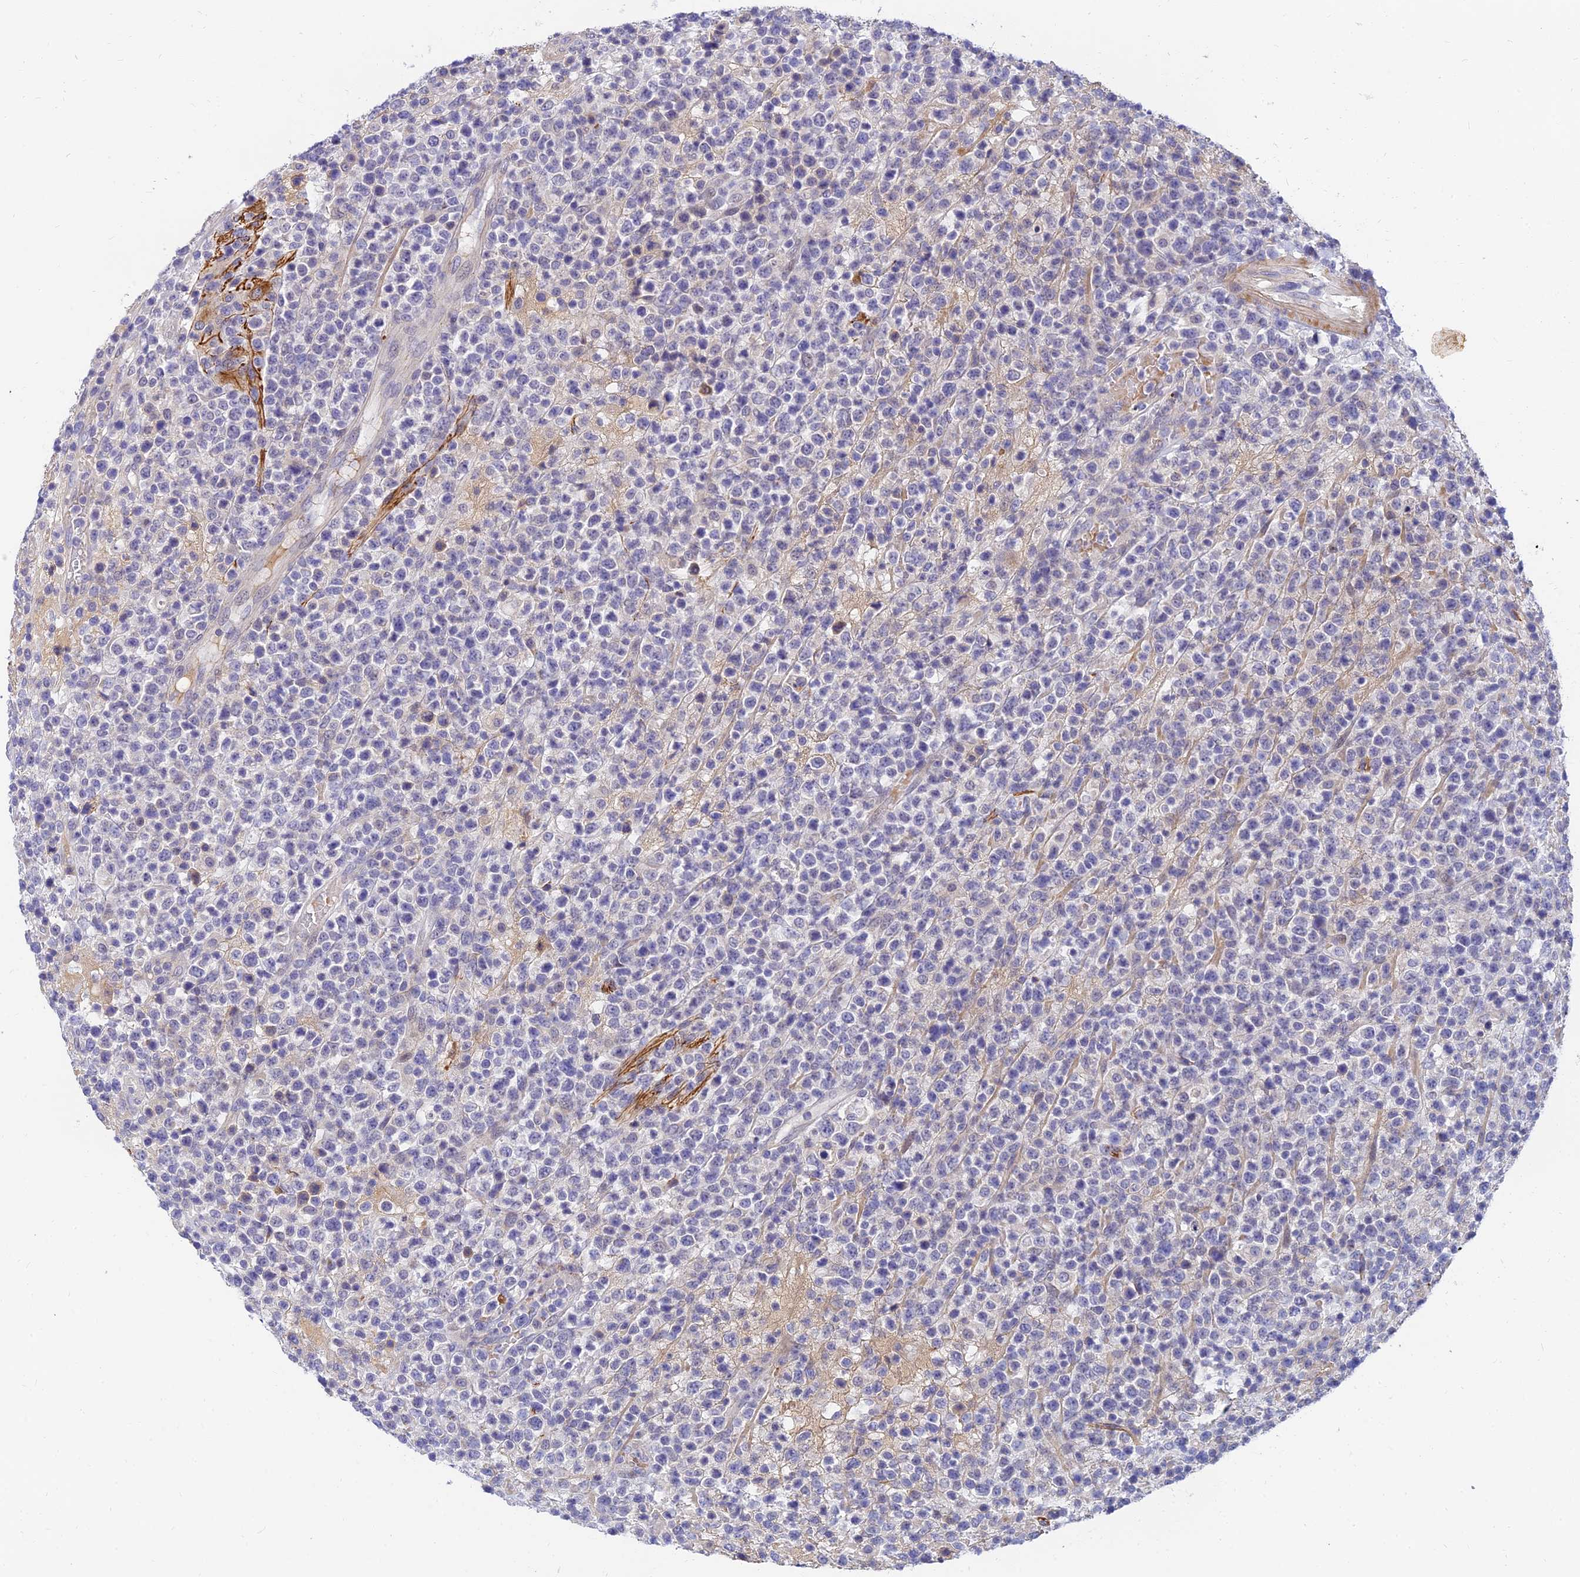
{"staining": {"intensity": "negative", "quantity": "none", "location": "none"}, "tissue": "lymphoma", "cell_type": "Tumor cells", "image_type": "cancer", "snomed": [{"axis": "morphology", "description": "Malignant lymphoma, non-Hodgkin's type, High grade"}, {"axis": "topography", "description": "Colon"}], "caption": "Tumor cells are negative for protein expression in human lymphoma.", "gene": "ANKS4B", "patient": {"sex": "female", "age": 53}}